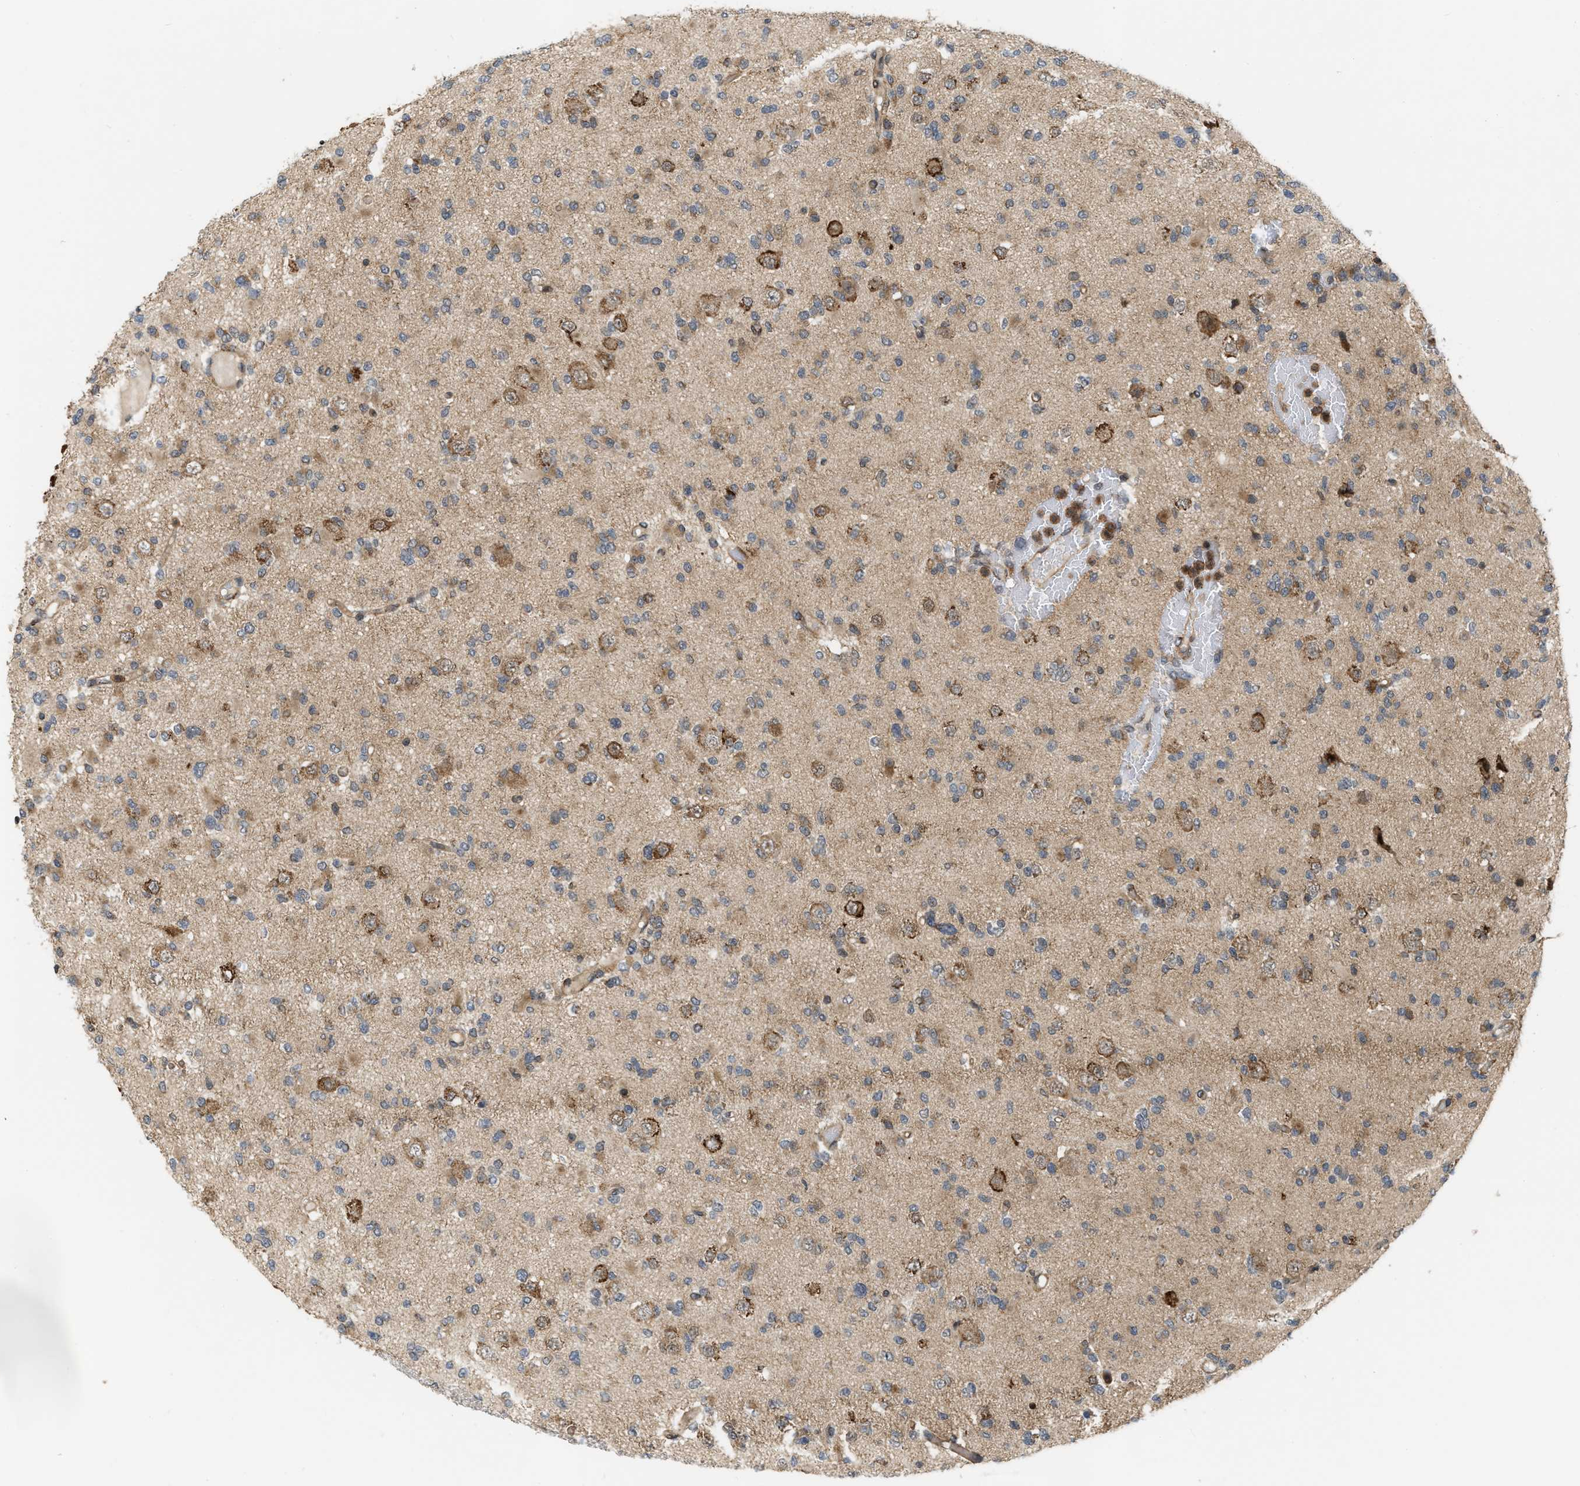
{"staining": {"intensity": "weak", "quantity": ">75%", "location": "cytoplasmic/membranous"}, "tissue": "glioma", "cell_type": "Tumor cells", "image_type": "cancer", "snomed": [{"axis": "morphology", "description": "Glioma, malignant, Low grade"}, {"axis": "topography", "description": "Brain"}], "caption": "Protein expression analysis of glioma reveals weak cytoplasmic/membranous staining in about >75% of tumor cells. (brown staining indicates protein expression, while blue staining denotes nuclei).", "gene": "IQCE", "patient": {"sex": "female", "age": 22}}